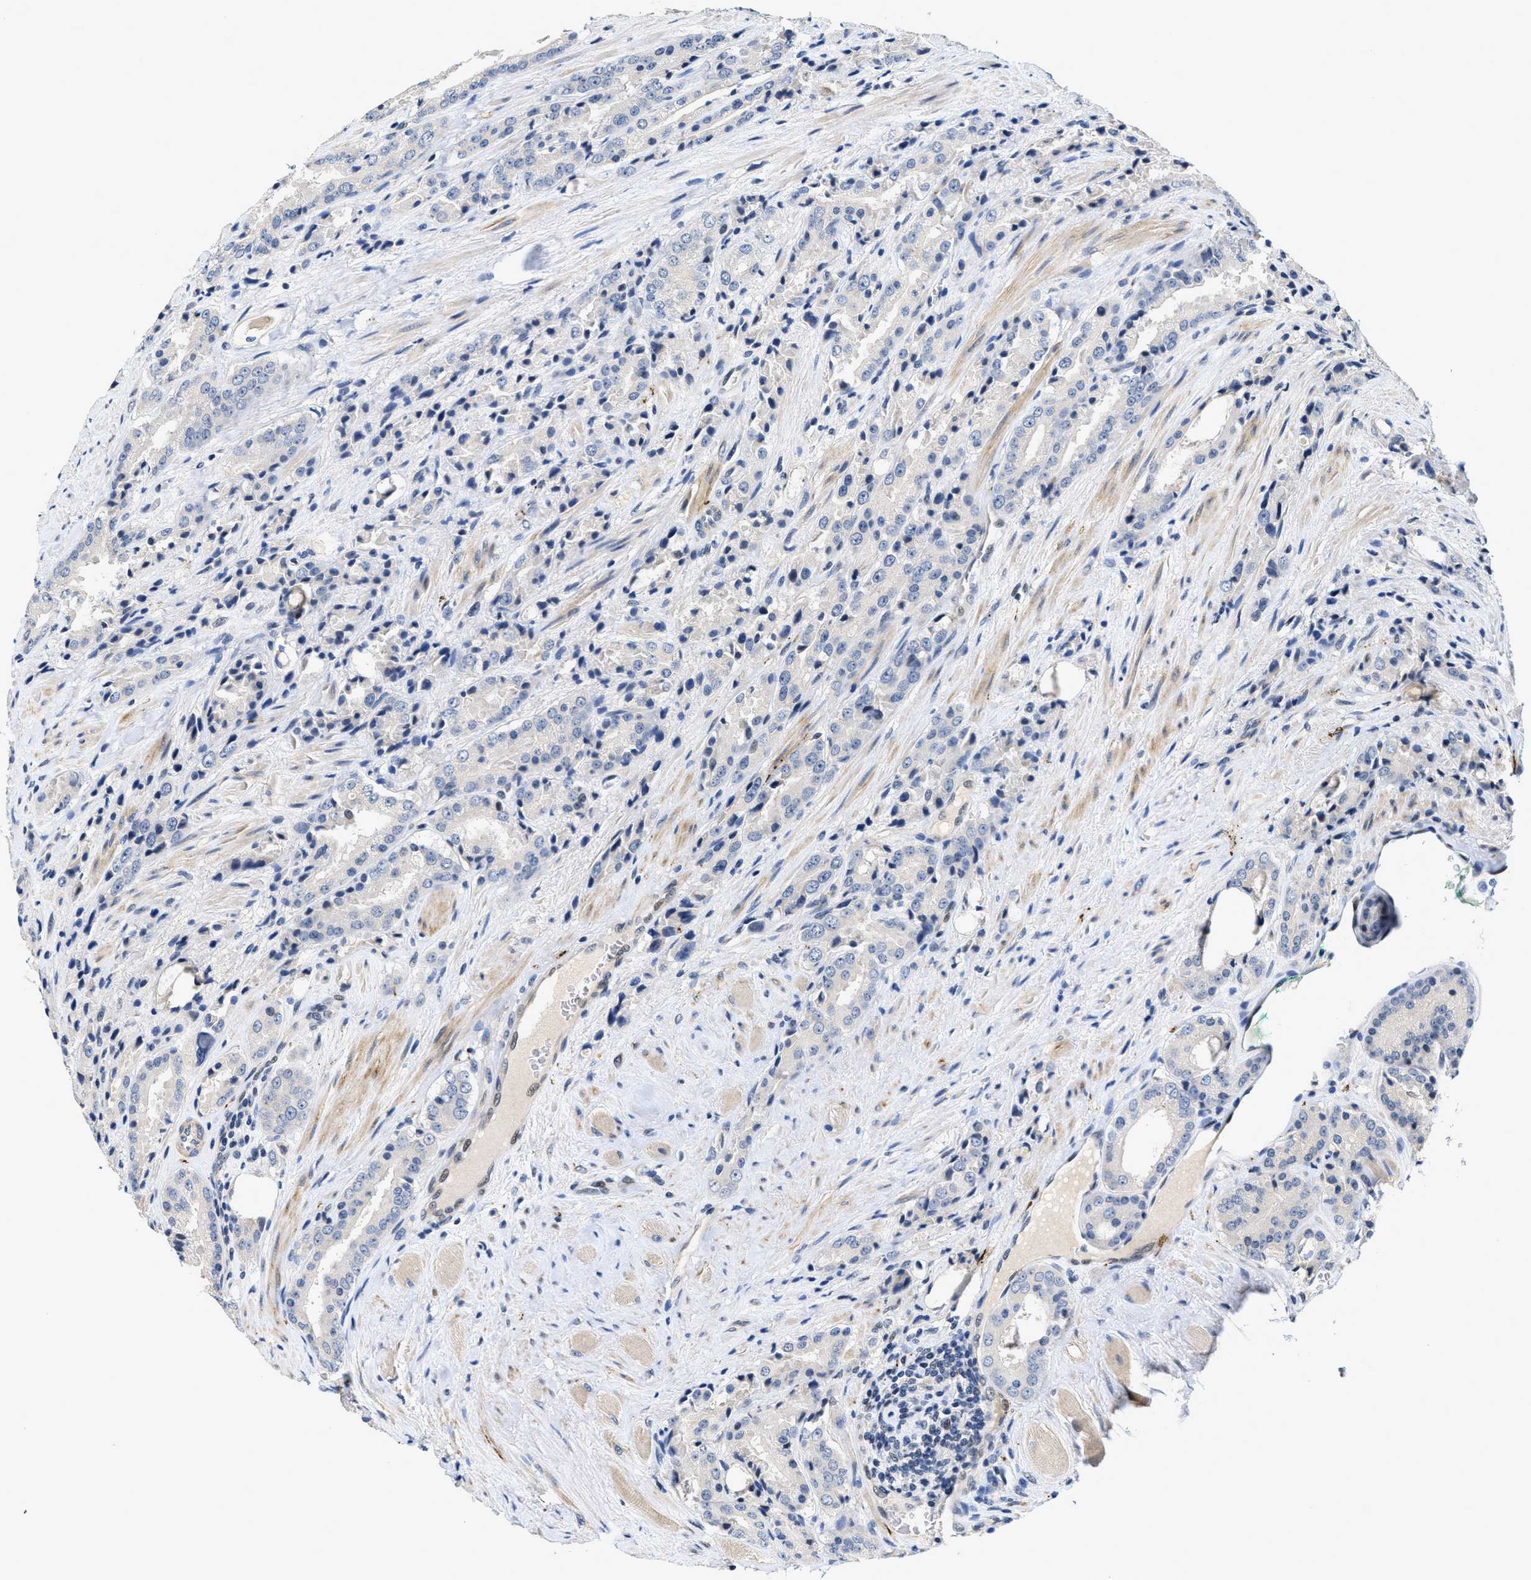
{"staining": {"intensity": "negative", "quantity": "none", "location": "none"}, "tissue": "prostate cancer", "cell_type": "Tumor cells", "image_type": "cancer", "snomed": [{"axis": "morphology", "description": "Adenocarcinoma, High grade"}, {"axis": "topography", "description": "Prostate"}], "caption": "Prostate high-grade adenocarcinoma was stained to show a protein in brown. There is no significant staining in tumor cells.", "gene": "VIP", "patient": {"sex": "male", "age": 71}}